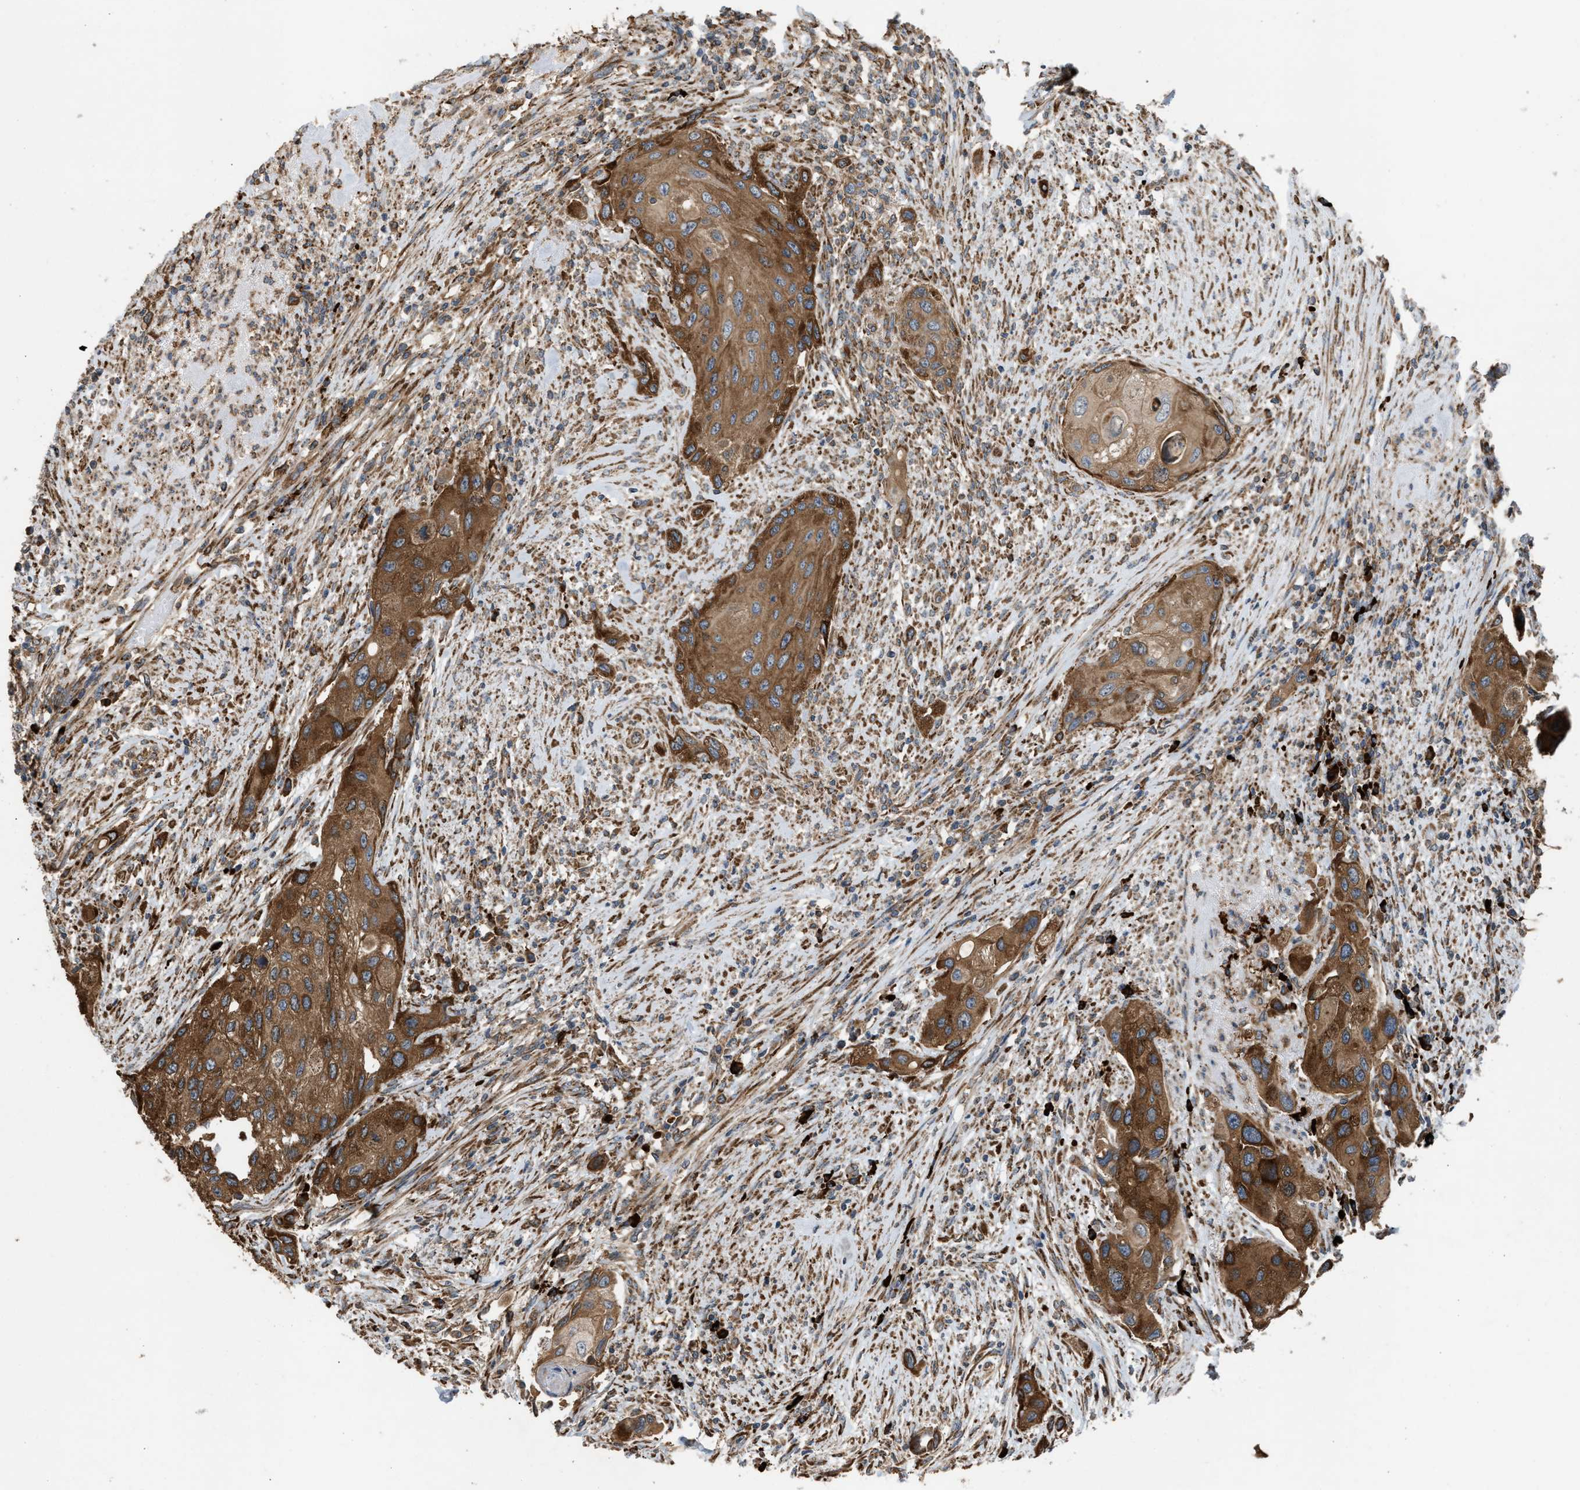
{"staining": {"intensity": "strong", "quantity": ">75%", "location": "cytoplasmic/membranous"}, "tissue": "urothelial cancer", "cell_type": "Tumor cells", "image_type": "cancer", "snomed": [{"axis": "morphology", "description": "Urothelial carcinoma, High grade"}, {"axis": "topography", "description": "Urinary bladder"}], "caption": "Urothelial cancer stained with a brown dye exhibits strong cytoplasmic/membranous positive expression in approximately >75% of tumor cells.", "gene": "BAIAP2L1", "patient": {"sex": "female", "age": 56}}